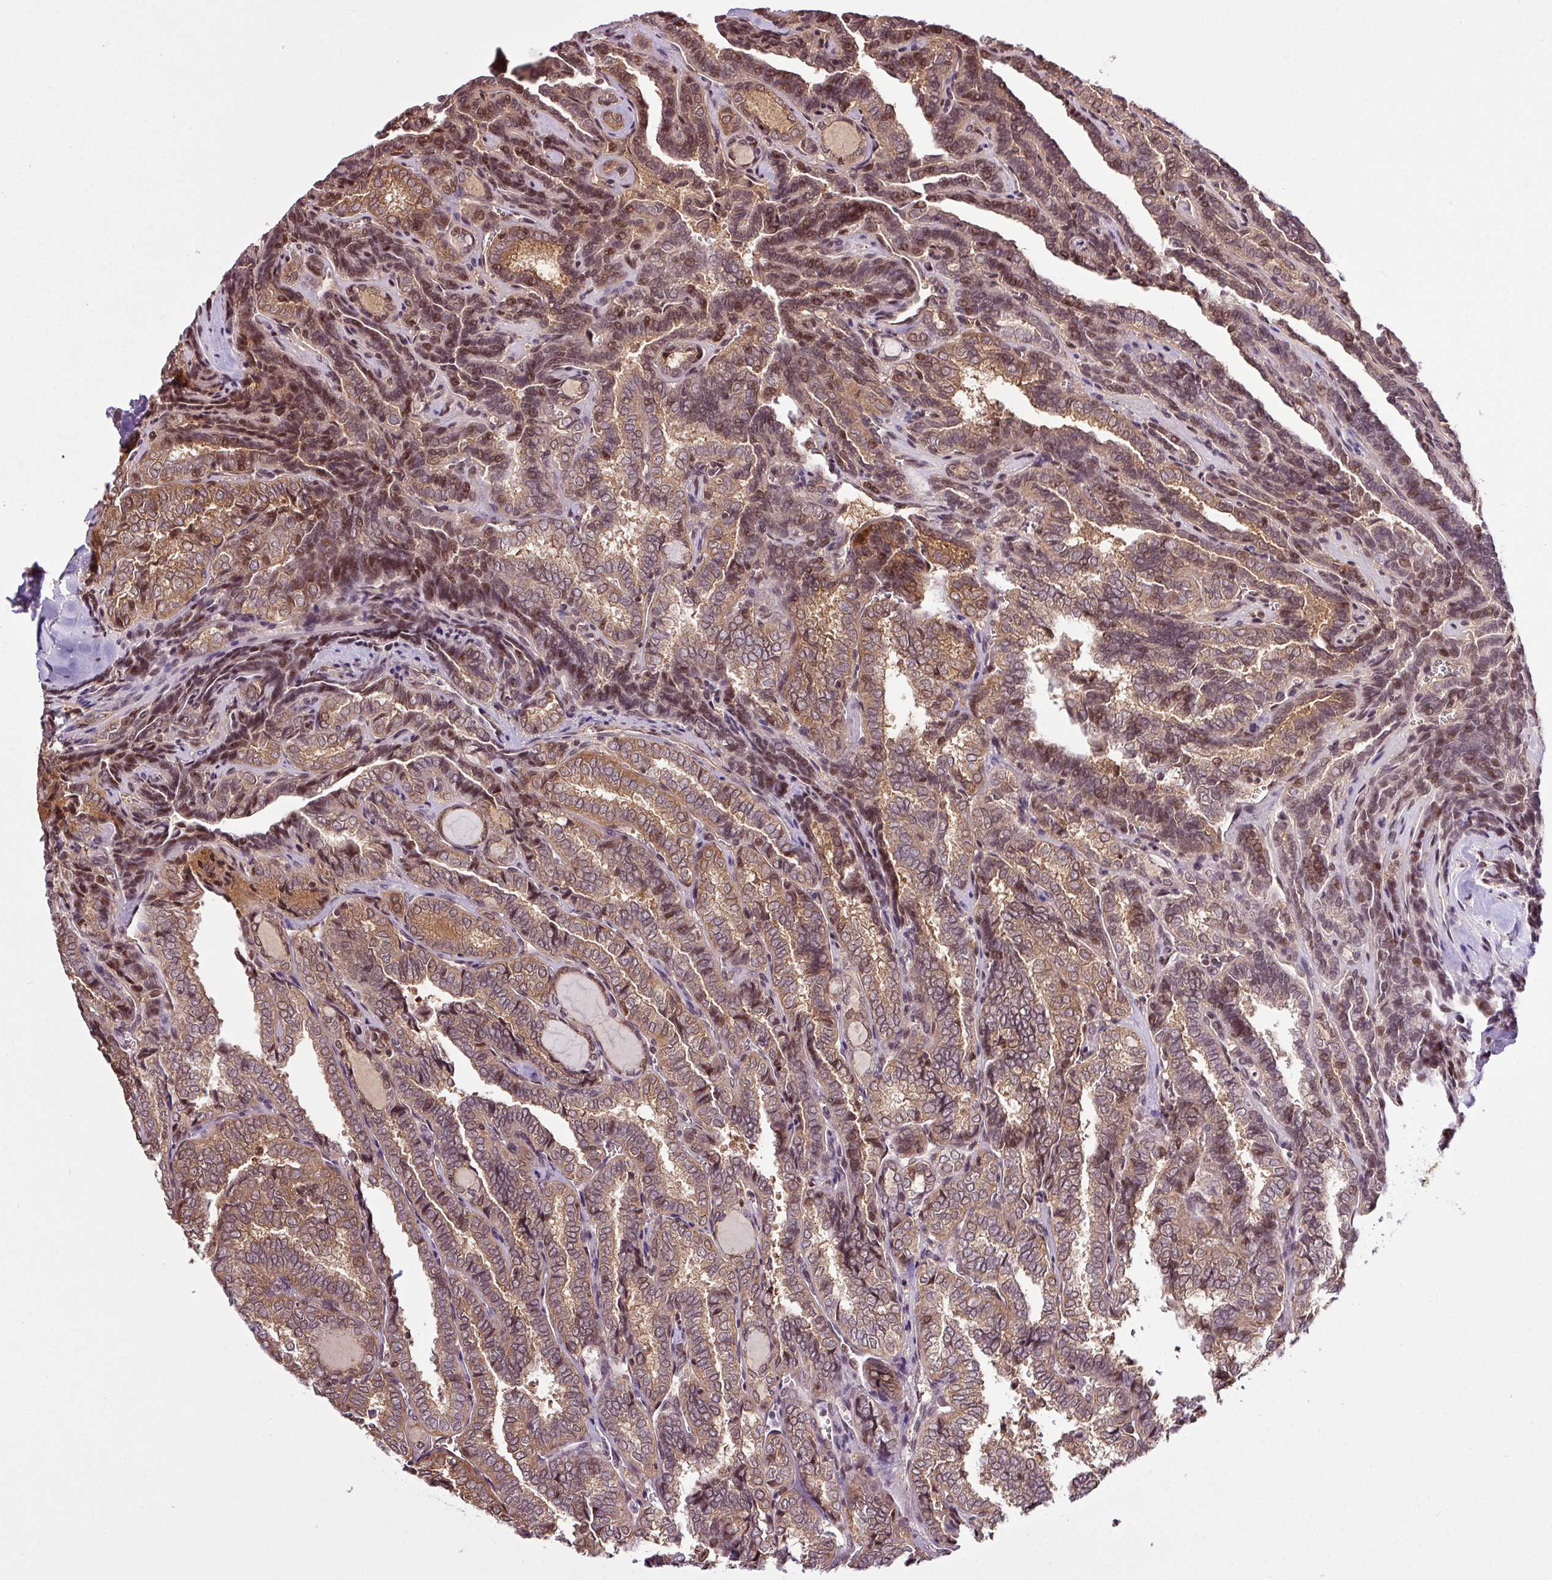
{"staining": {"intensity": "moderate", "quantity": ">75%", "location": "cytoplasmic/membranous,nuclear"}, "tissue": "thyroid cancer", "cell_type": "Tumor cells", "image_type": "cancer", "snomed": [{"axis": "morphology", "description": "Papillary adenocarcinoma, NOS"}, {"axis": "topography", "description": "Thyroid gland"}], "caption": "High-magnification brightfield microscopy of thyroid cancer (papillary adenocarcinoma) stained with DAB (3,3'-diaminobenzidine) (brown) and counterstained with hematoxylin (blue). tumor cells exhibit moderate cytoplasmic/membranous and nuclear expression is appreciated in approximately>75% of cells.", "gene": "ITPKC", "patient": {"sex": "female", "age": 30}}